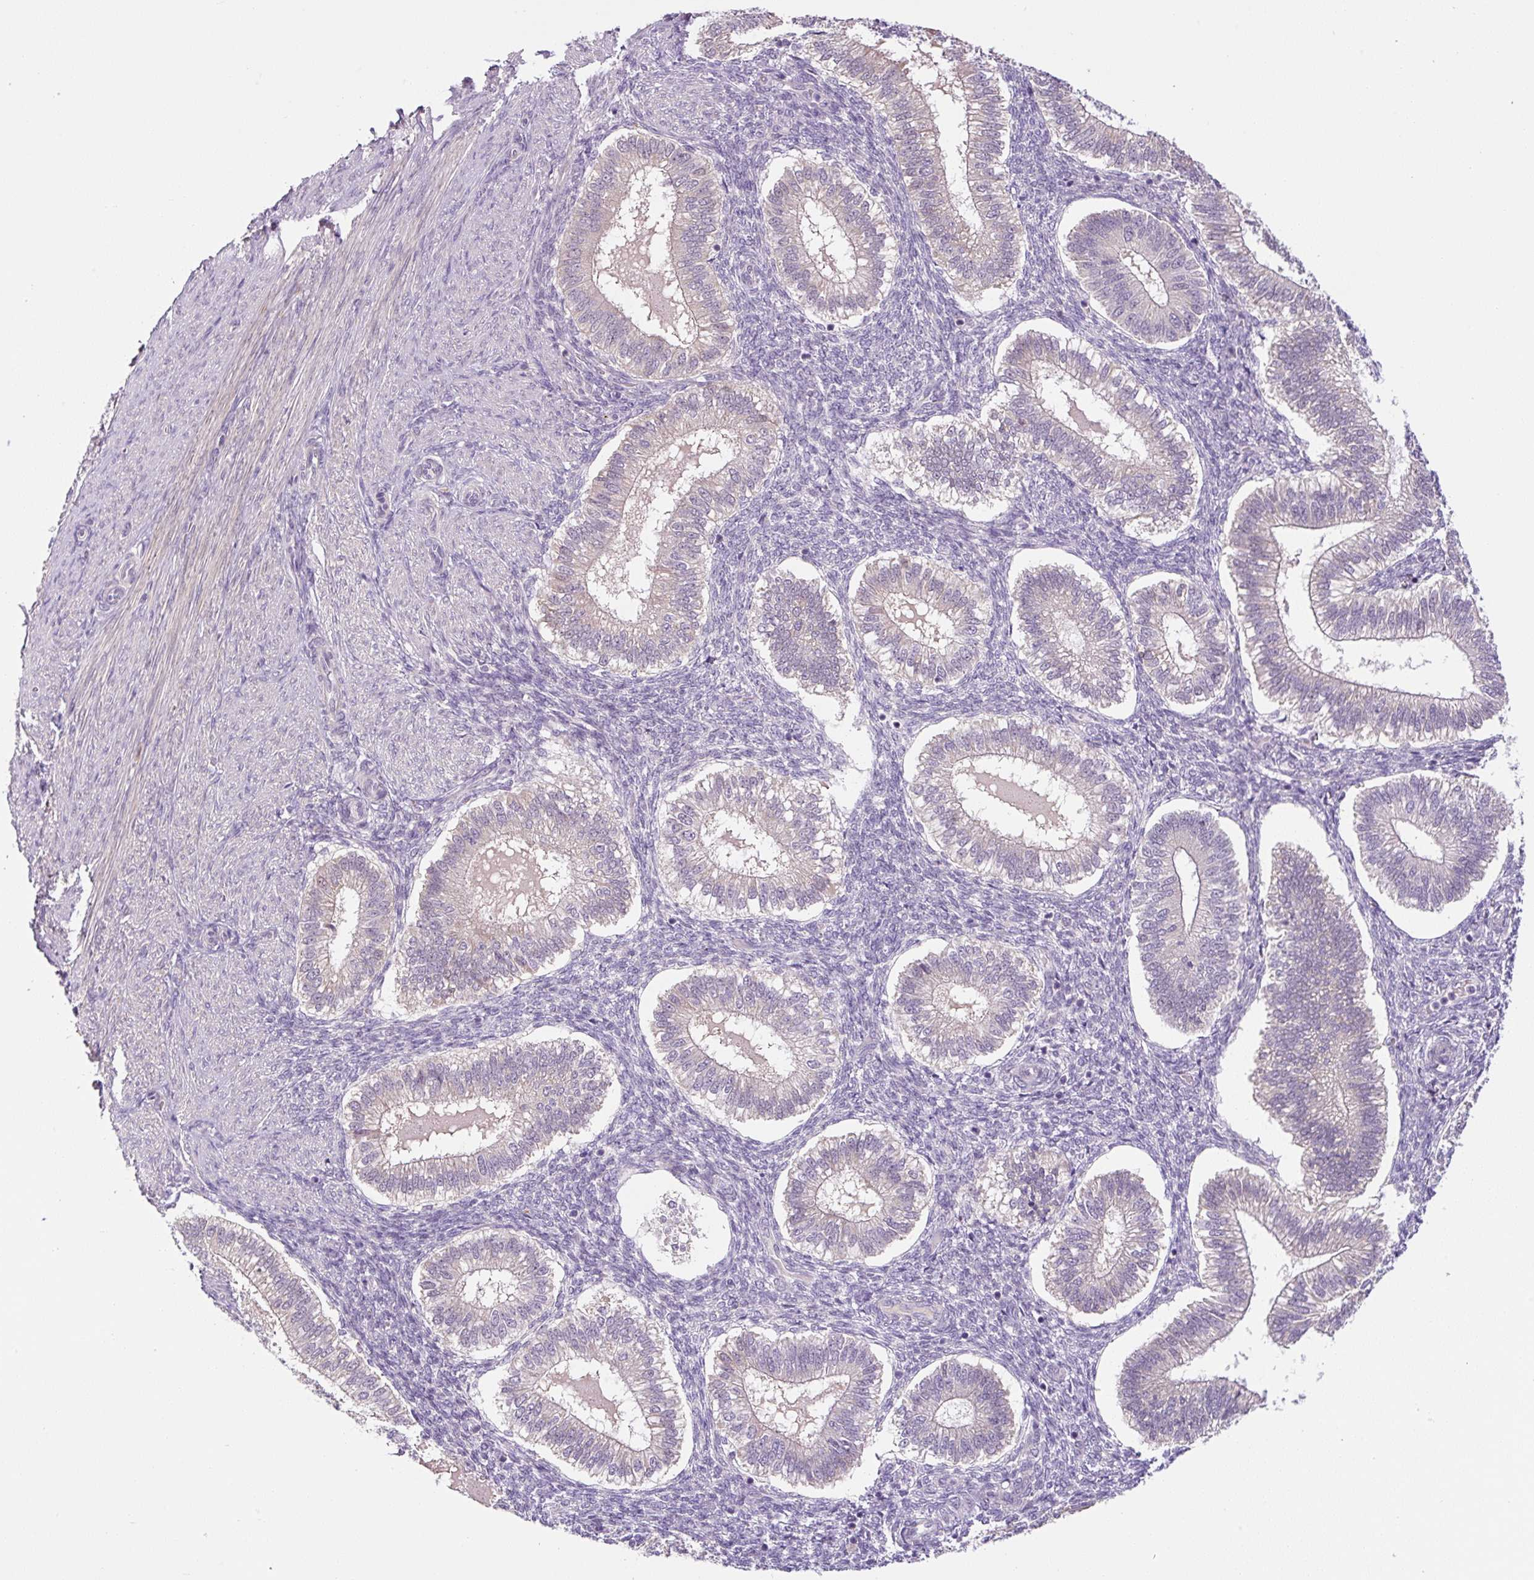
{"staining": {"intensity": "negative", "quantity": "none", "location": "none"}, "tissue": "endometrium", "cell_type": "Cells in endometrial stroma", "image_type": "normal", "snomed": [{"axis": "morphology", "description": "Normal tissue, NOS"}, {"axis": "topography", "description": "Endometrium"}], "caption": "Immunohistochemistry of unremarkable human endometrium demonstrates no expression in cells in endometrial stroma.", "gene": "PRKAA2", "patient": {"sex": "female", "age": 25}}